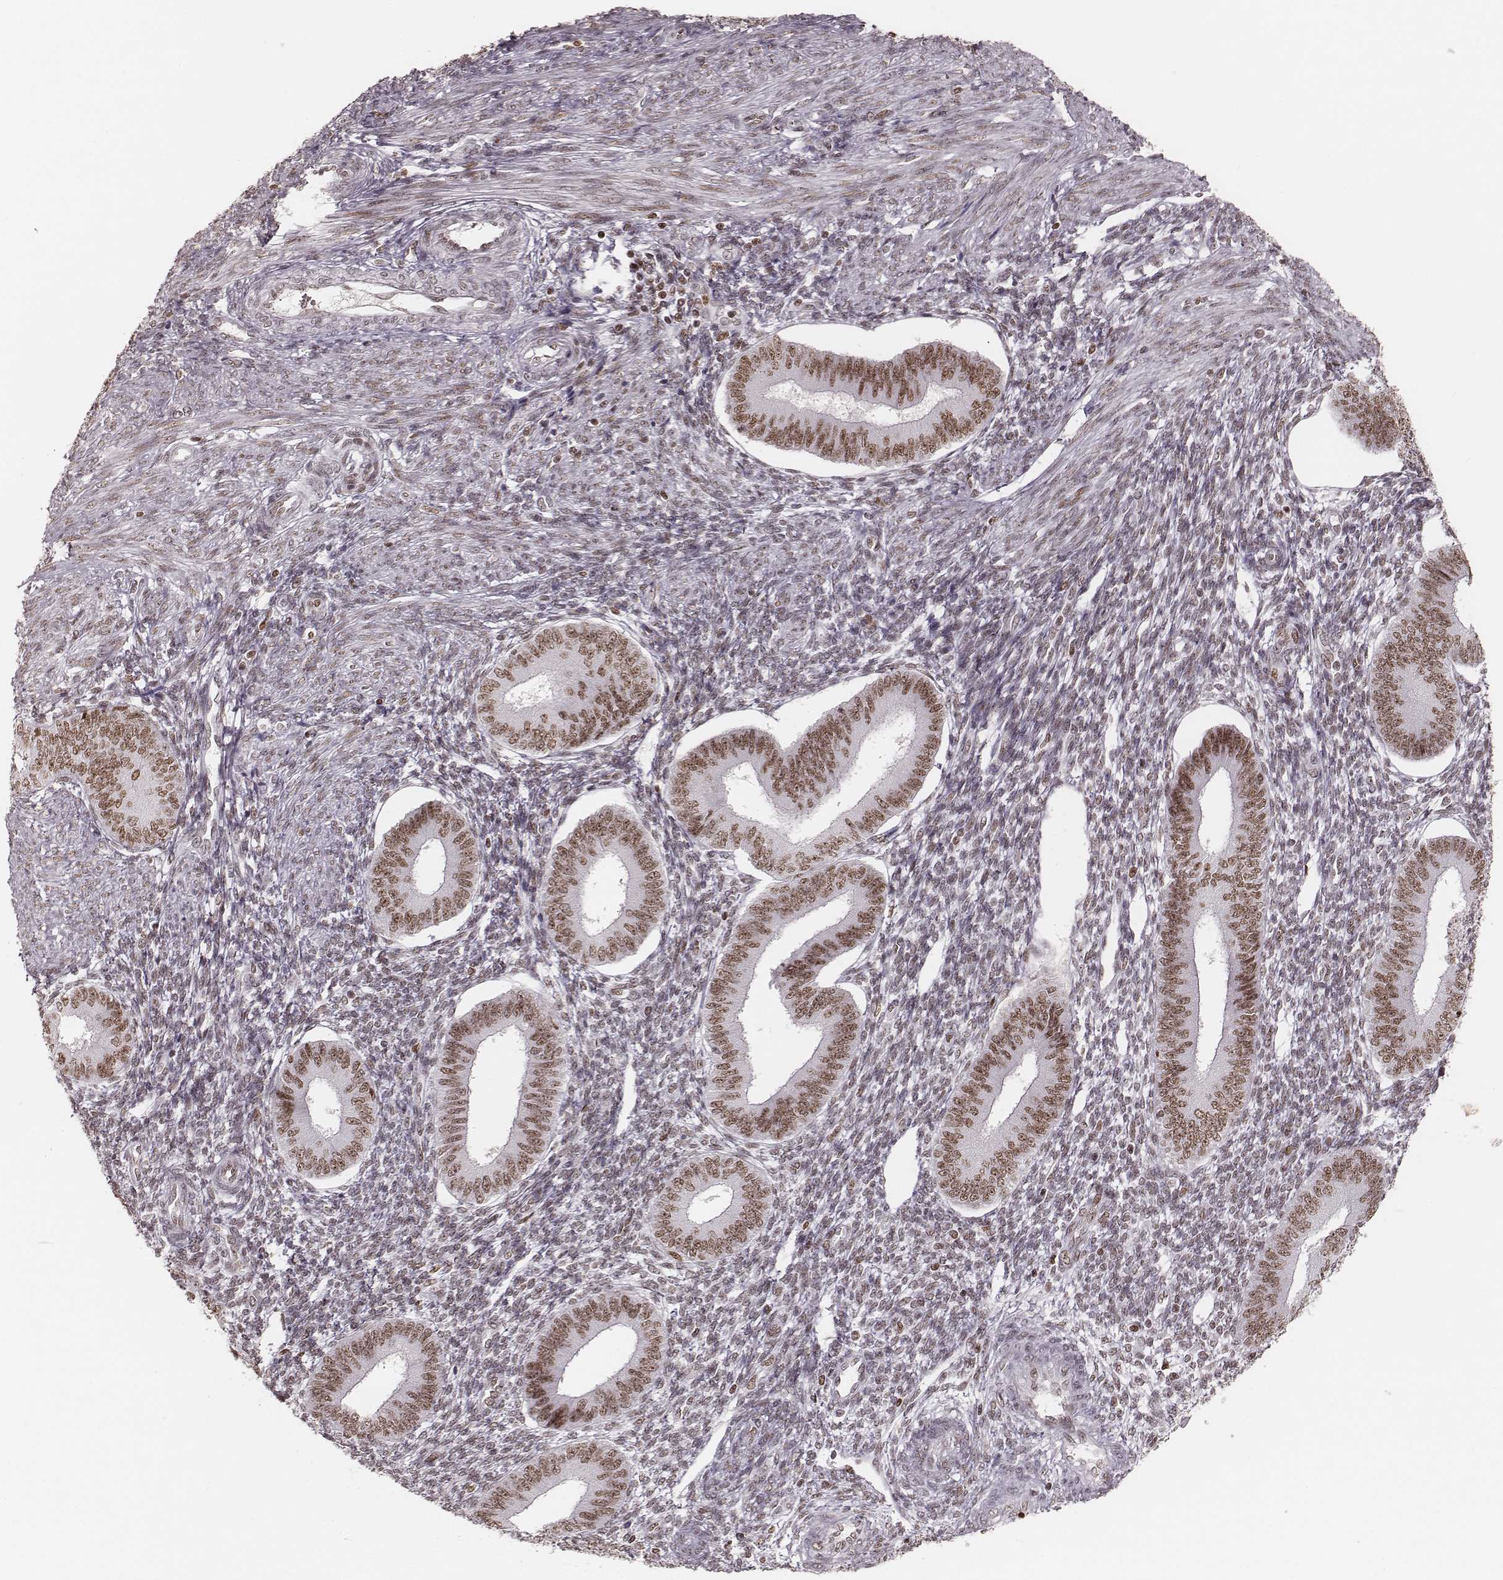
{"staining": {"intensity": "moderate", "quantity": ">75%", "location": "nuclear"}, "tissue": "endometrium", "cell_type": "Cells in endometrial stroma", "image_type": "normal", "snomed": [{"axis": "morphology", "description": "Normal tissue, NOS"}, {"axis": "topography", "description": "Endometrium"}], "caption": "Immunohistochemistry staining of normal endometrium, which shows medium levels of moderate nuclear expression in about >75% of cells in endometrial stroma indicating moderate nuclear protein staining. The staining was performed using DAB (3,3'-diaminobenzidine) (brown) for protein detection and nuclei were counterstained in hematoxylin (blue).", "gene": "PARP1", "patient": {"sex": "female", "age": 39}}